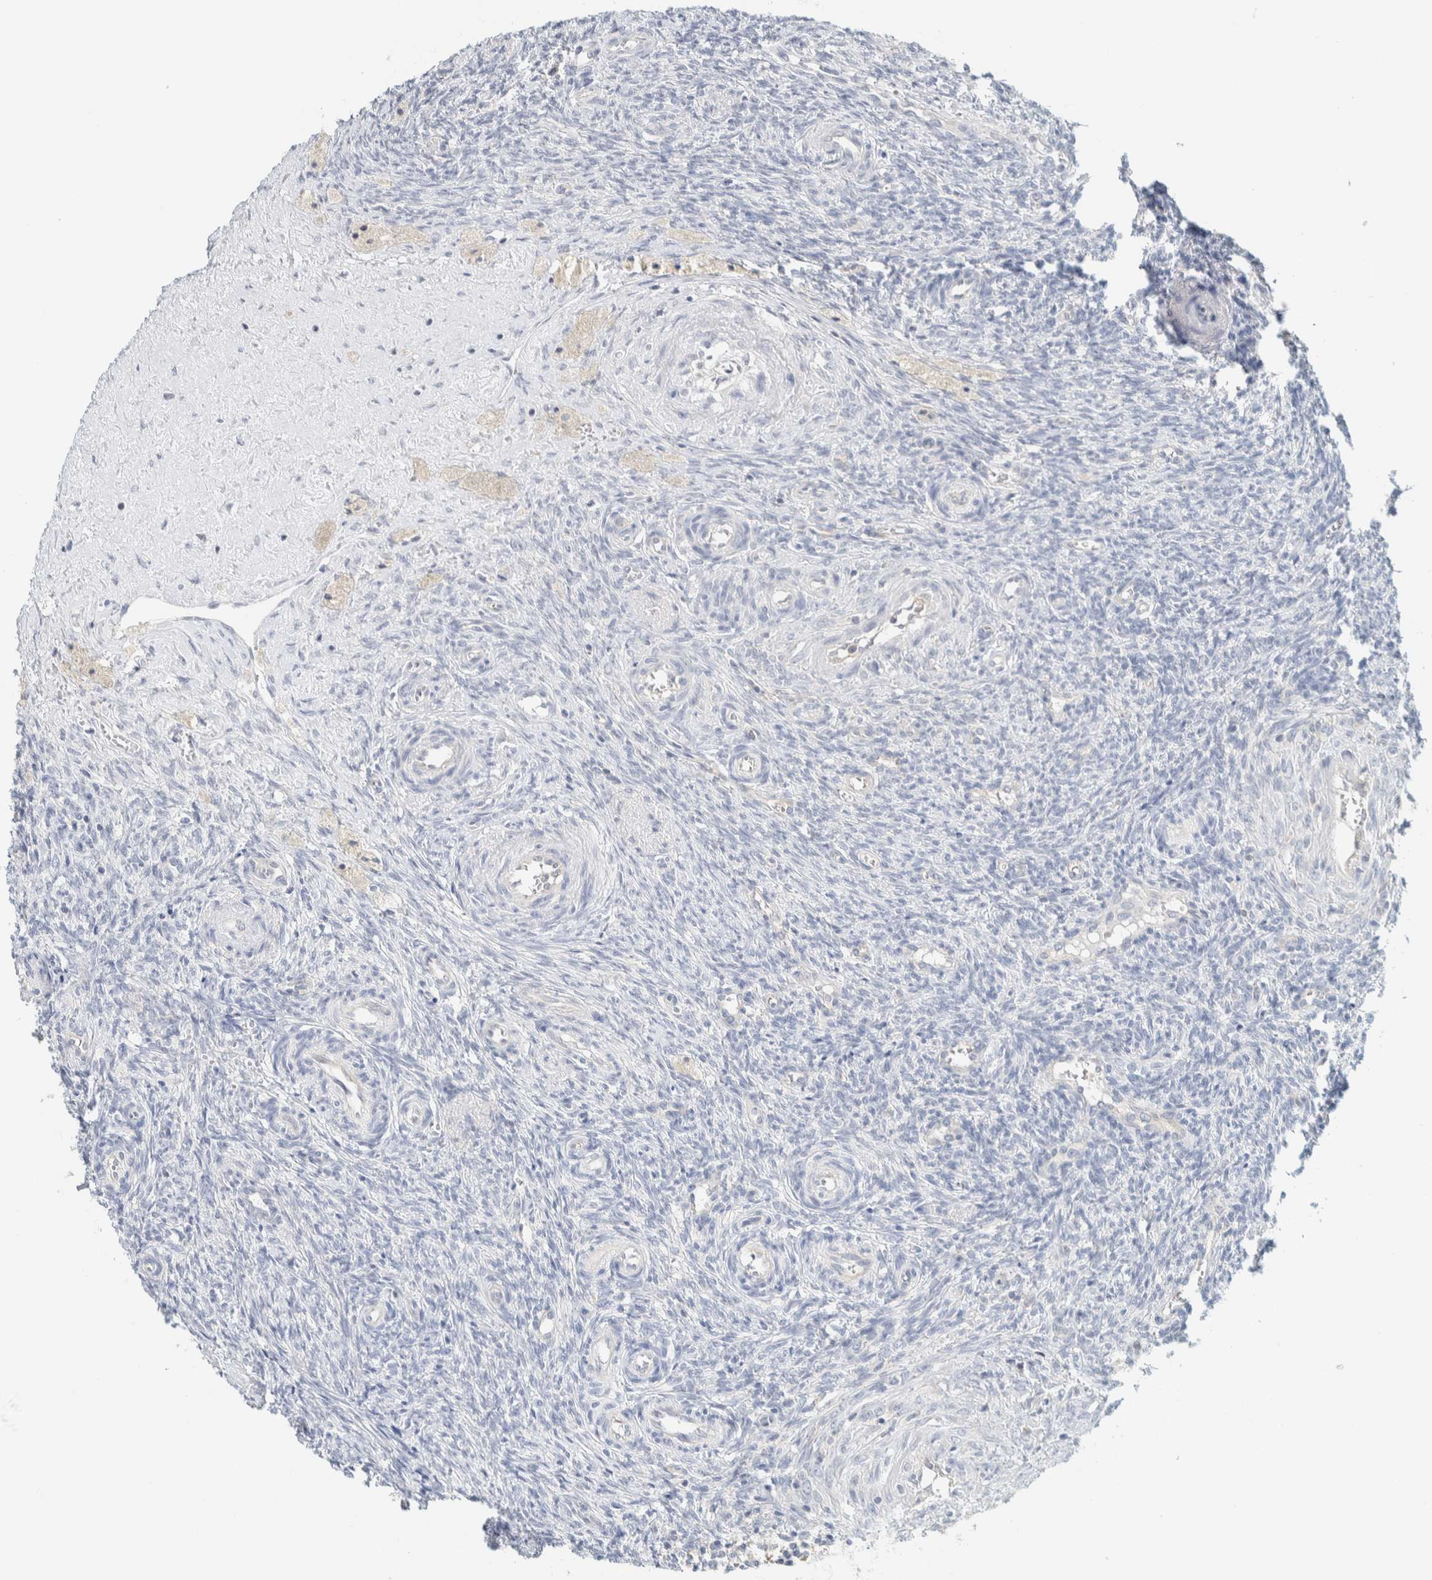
{"staining": {"intensity": "negative", "quantity": "none", "location": "none"}, "tissue": "ovary", "cell_type": "Follicle cells", "image_type": "normal", "snomed": [{"axis": "morphology", "description": "Normal tissue, NOS"}, {"axis": "topography", "description": "Ovary"}], "caption": "Ovary was stained to show a protein in brown. There is no significant staining in follicle cells. (Immunohistochemistry, brightfield microscopy, high magnification).", "gene": "NDE1", "patient": {"sex": "female", "age": 41}}